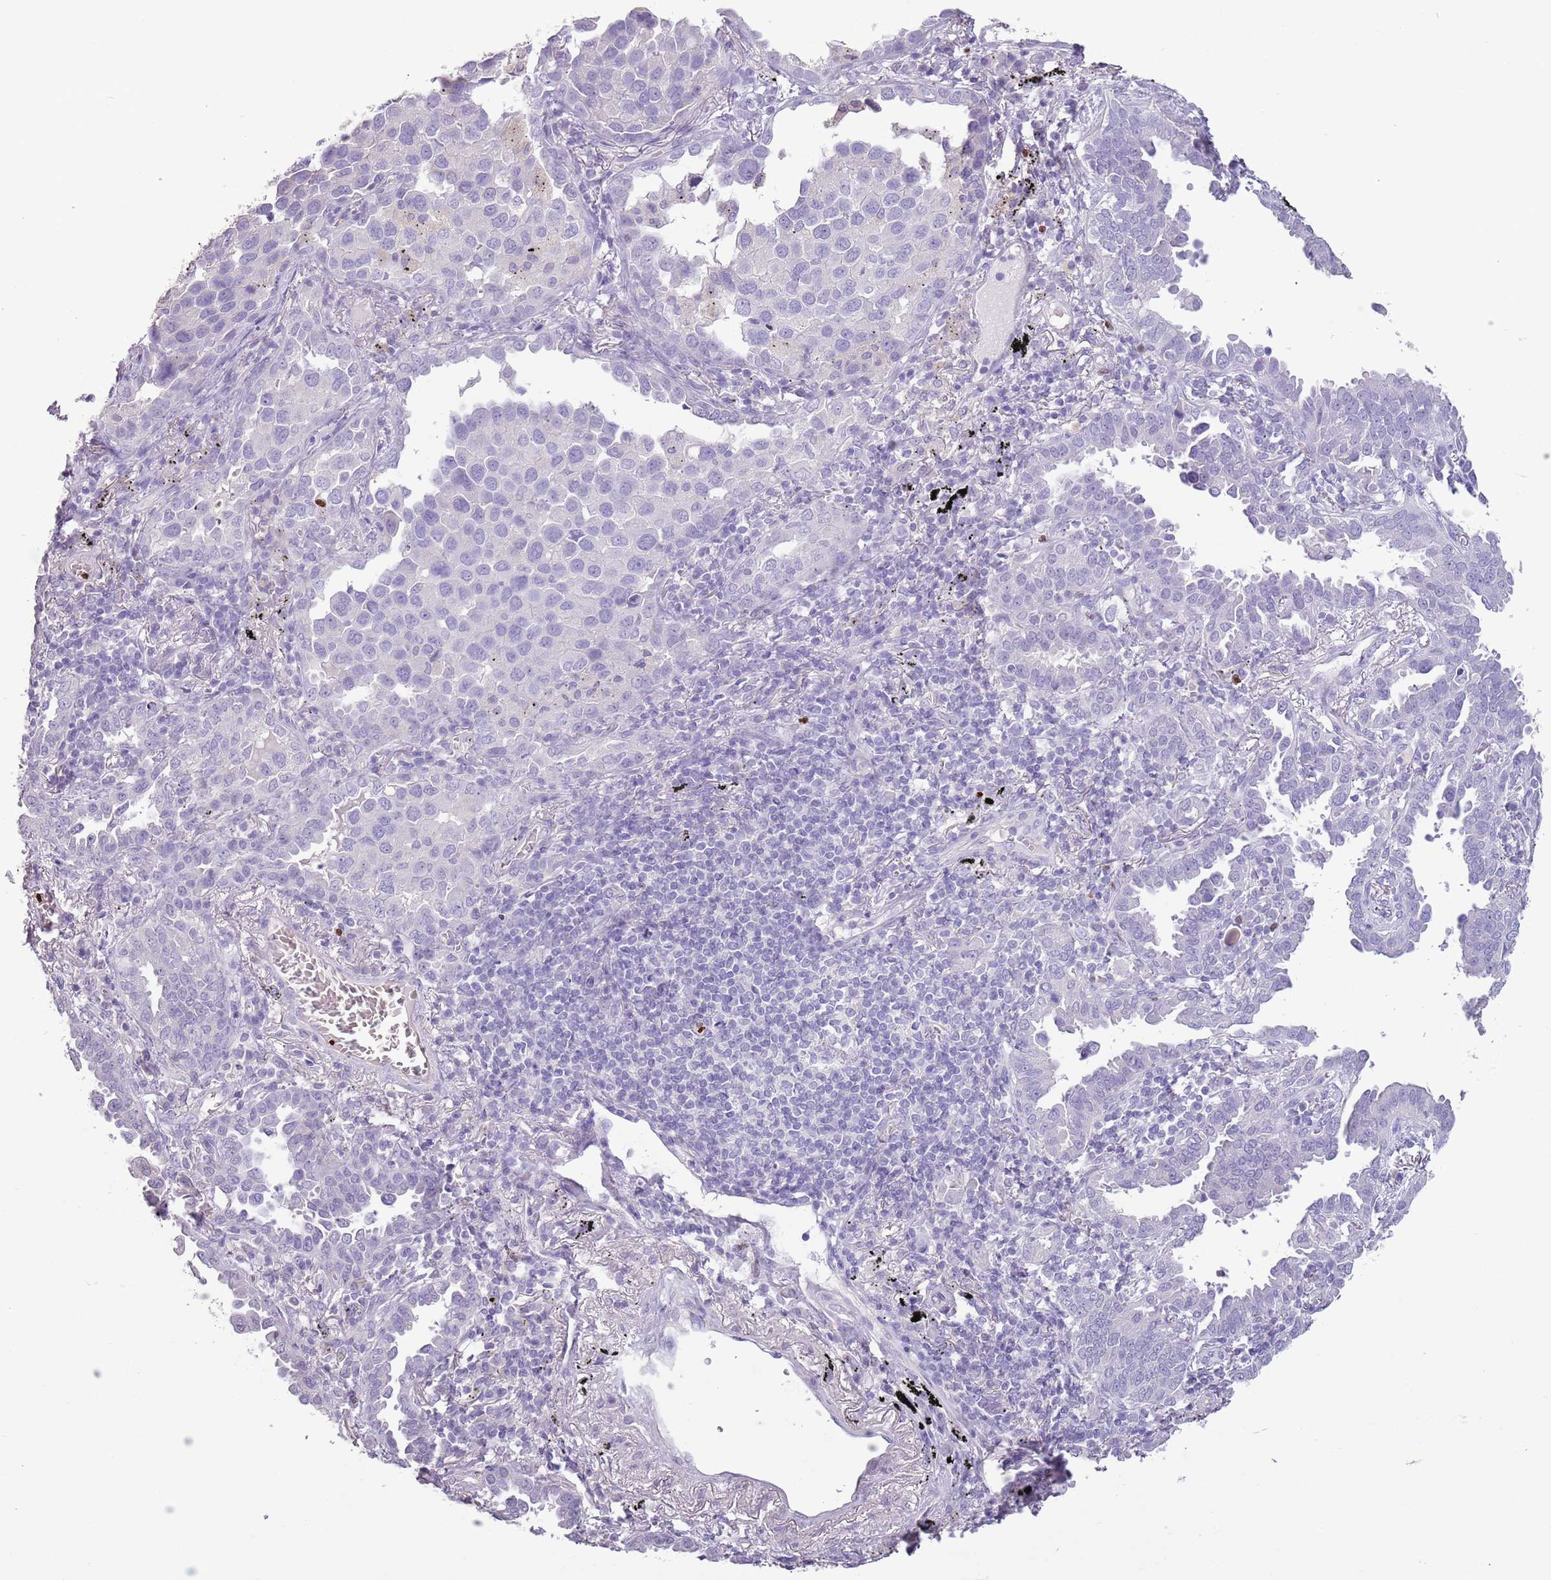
{"staining": {"intensity": "negative", "quantity": "none", "location": "none"}, "tissue": "lung cancer", "cell_type": "Tumor cells", "image_type": "cancer", "snomed": [{"axis": "morphology", "description": "Adenocarcinoma, NOS"}, {"axis": "topography", "description": "Lung"}], "caption": "IHC histopathology image of neoplastic tissue: human lung cancer stained with DAB (3,3'-diaminobenzidine) displays no significant protein expression in tumor cells.", "gene": "CELF6", "patient": {"sex": "male", "age": 67}}